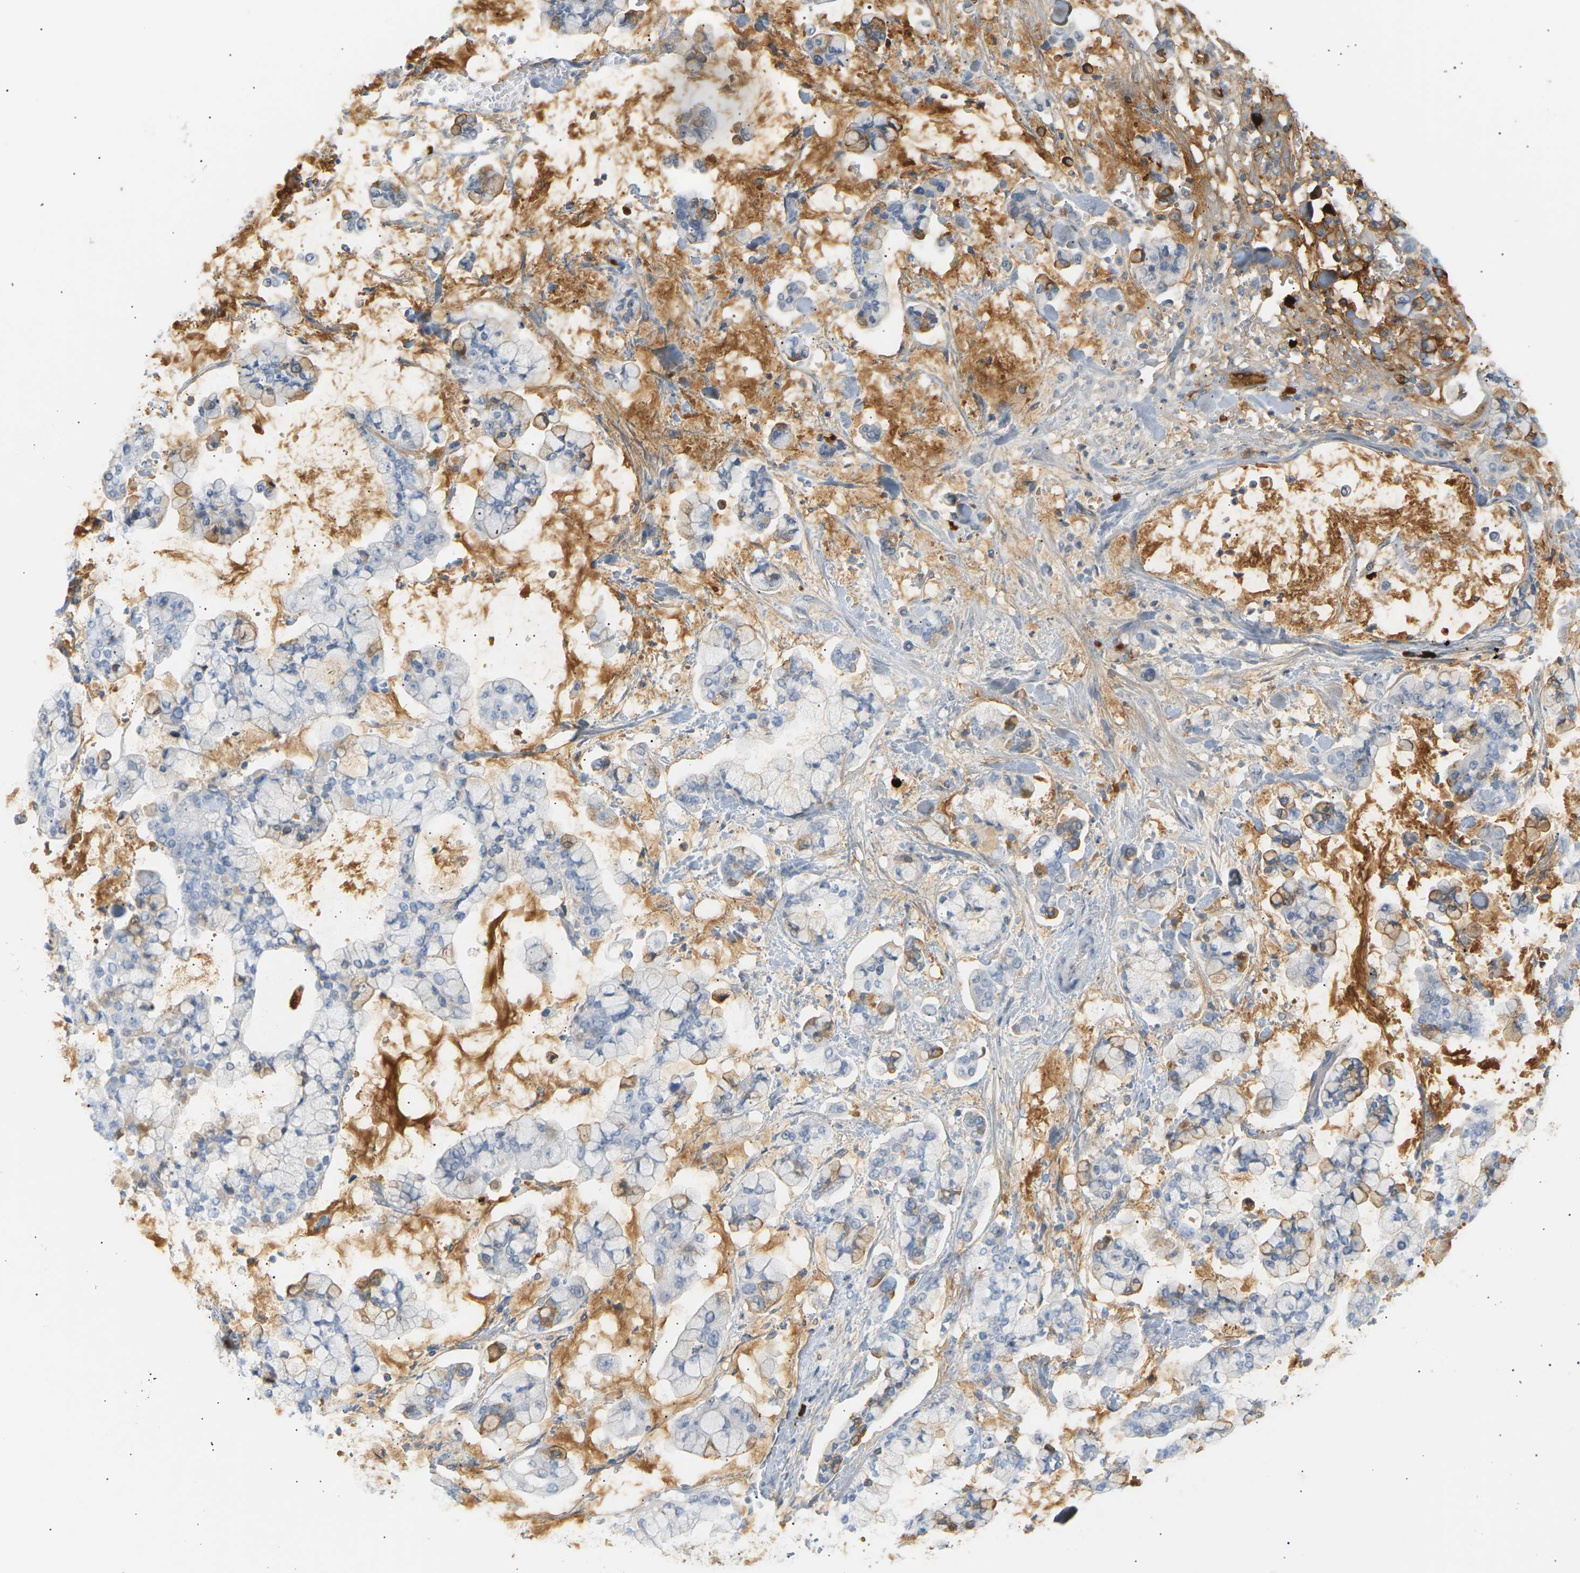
{"staining": {"intensity": "negative", "quantity": "none", "location": "none"}, "tissue": "stomach cancer", "cell_type": "Tumor cells", "image_type": "cancer", "snomed": [{"axis": "morphology", "description": "Normal tissue, NOS"}, {"axis": "morphology", "description": "Adenocarcinoma, NOS"}, {"axis": "topography", "description": "Stomach, upper"}, {"axis": "topography", "description": "Stomach"}], "caption": "Human stomach cancer (adenocarcinoma) stained for a protein using IHC reveals no positivity in tumor cells.", "gene": "IGLC3", "patient": {"sex": "male", "age": 76}}